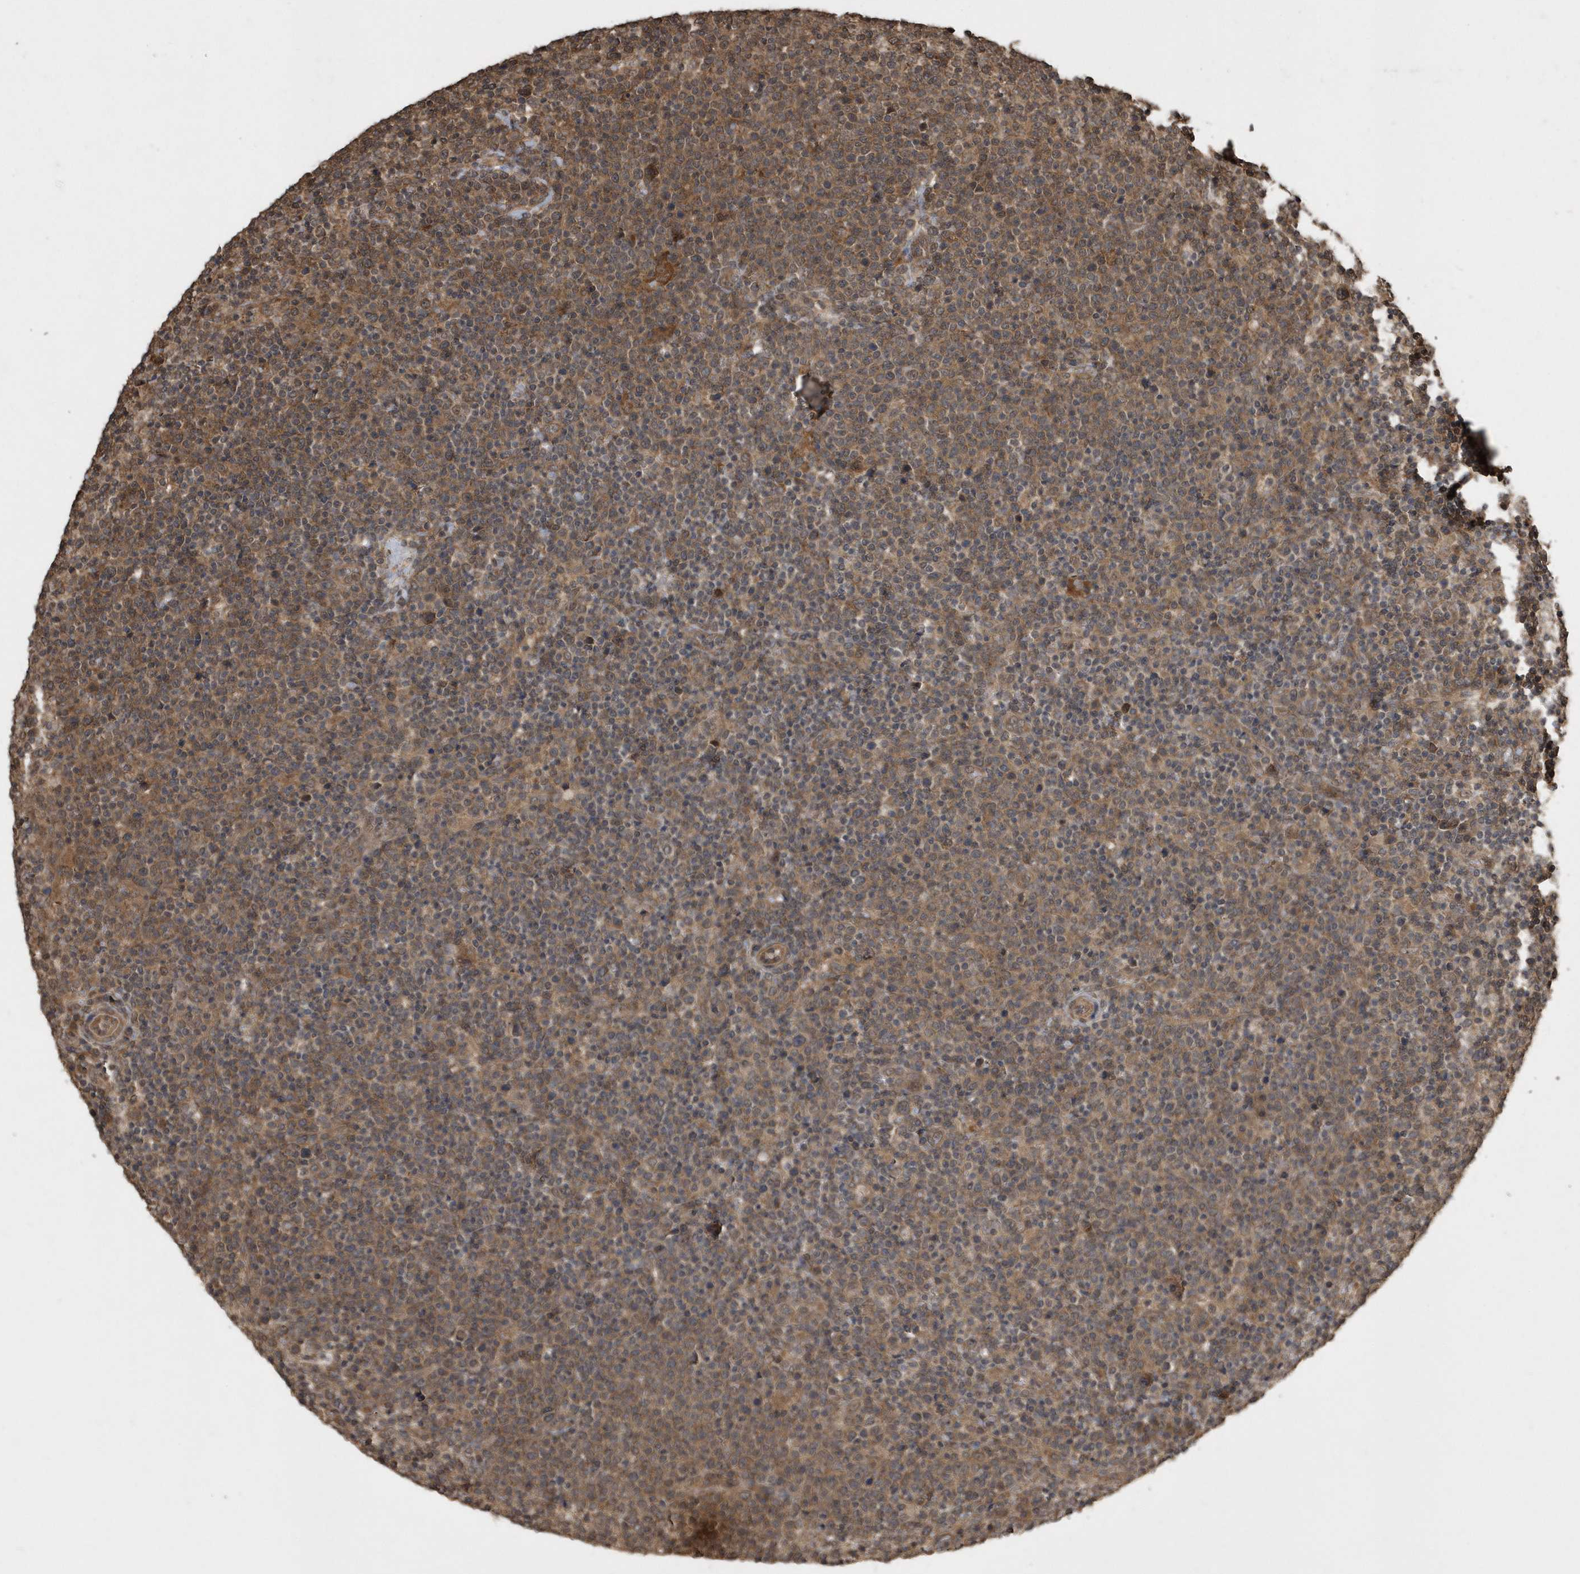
{"staining": {"intensity": "moderate", "quantity": "25%-75%", "location": "cytoplasmic/membranous"}, "tissue": "lymphoma", "cell_type": "Tumor cells", "image_type": "cancer", "snomed": [{"axis": "morphology", "description": "Malignant lymphoma, non-Hodgkin's type, High grade"}, {"axis": "topography", "description": "Lymph node"}], "caption": "Immunohistochemistry (IHC) of malignant lymphoma, non-Hodgkin's type (high-grade) shows medium levels of moderate cytoplasmic/membranous positivity in approximately 25%-75% of tumor cells.", "gene": "WASHC5", "patient": {"sex": "male", "age": 61}}